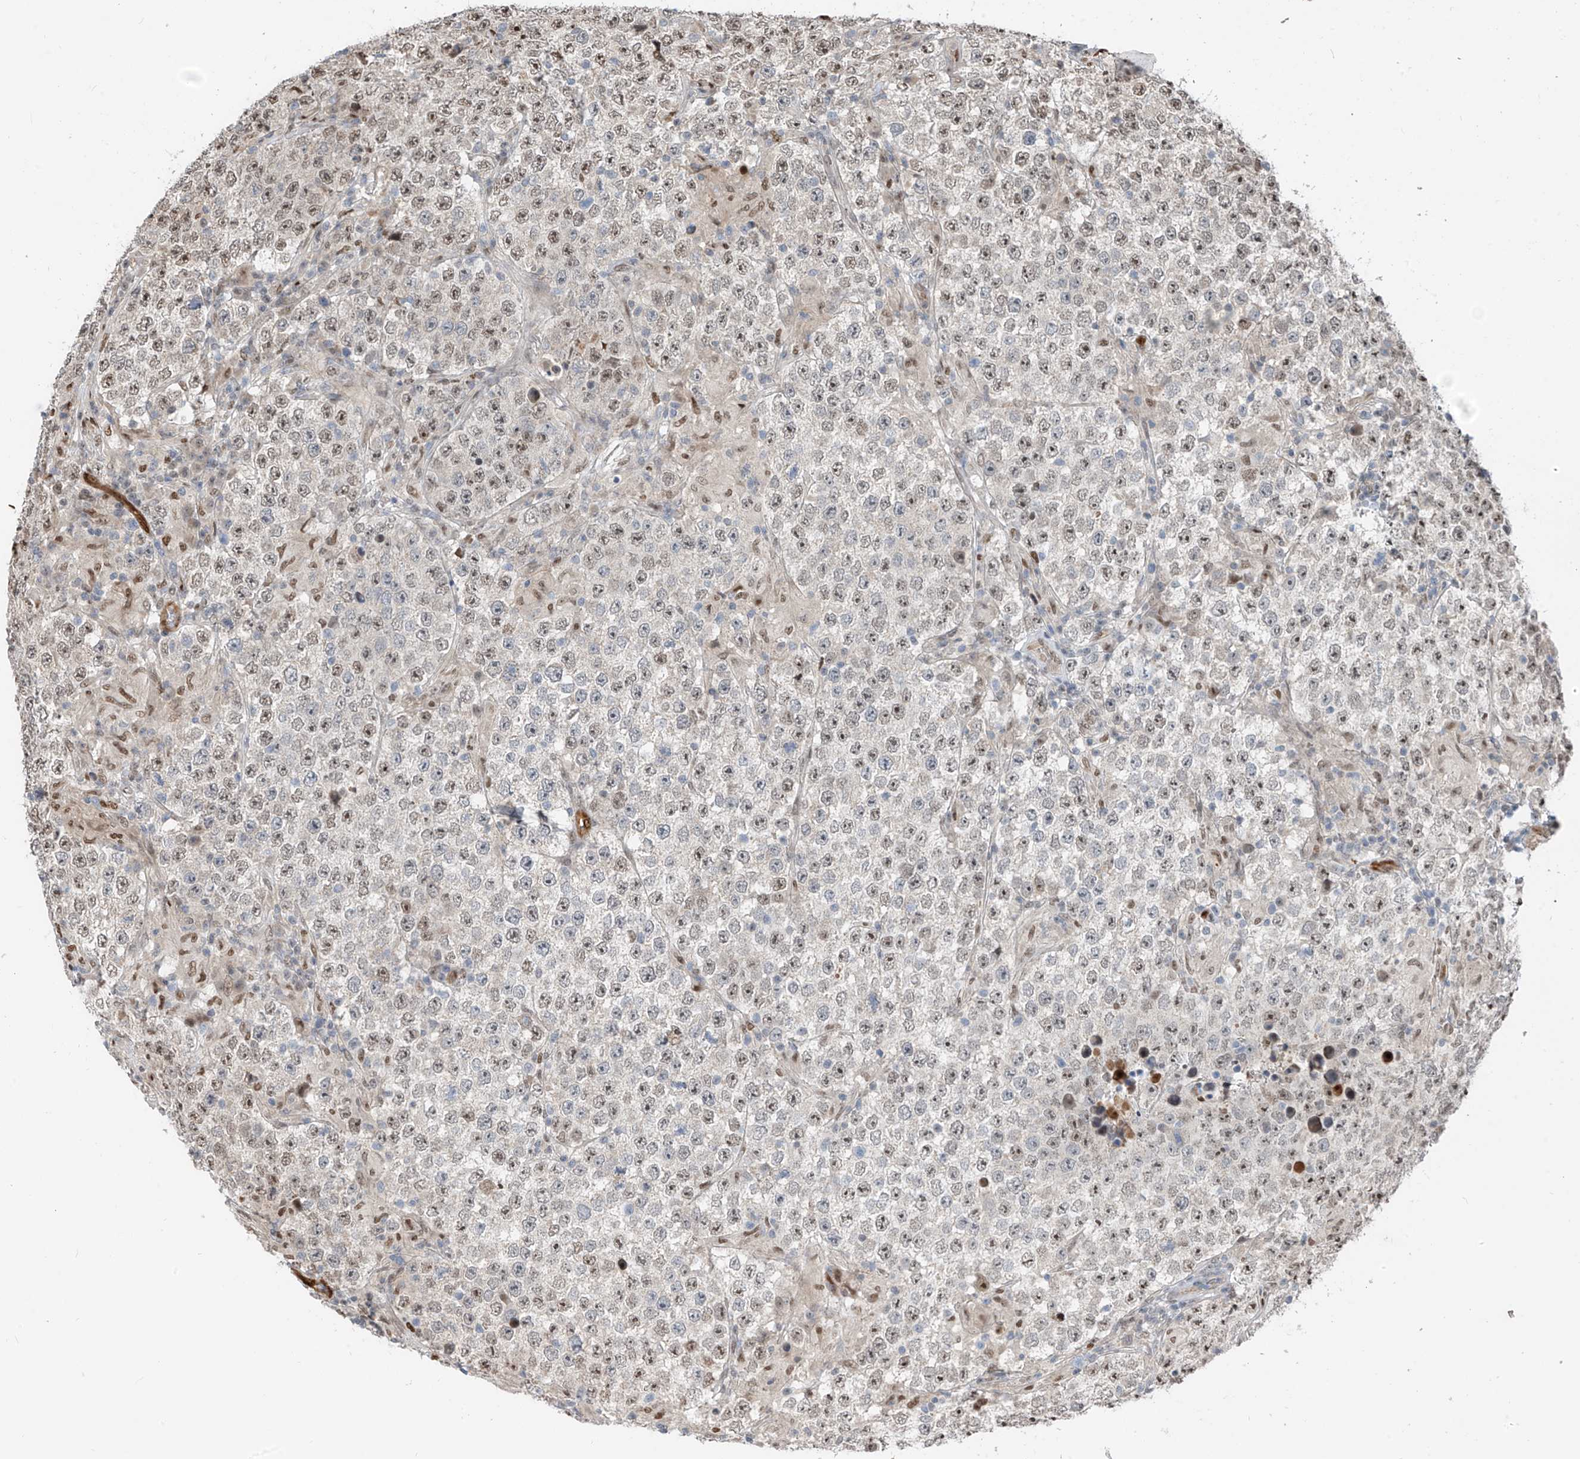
{"staining": {"intensity": "weak", "quantity": "25%-75%", "location": "nuclear"}, "tissue": "testis cancer", "cell_type": "Tumor cells", "image_type": "cancer", "snomed": [{"axis": "morphology", "description": "Normal tissue, NOS"}, {"axis": "morphology", "description": "Urothelial carcinoma, High grade"}, {"axis": "morphology", "description": "Seminoma, NOS"}, {"axis": "morphology", "description": "Carcinoma, Embryonal, NOS"}, {"axis": "topography", "description": "Urinary bladder"}, {"axis": "topography", "description": "Testis"}], "caption": "This histopathology image shows immunohistochemistry (IHC) staining of human urothelial carcinoma (high-grade) (testis), with low weak nuclear staining in about 25%-75% of tumor cells.", "gene": "RBP7", "patient": {"sex": "male", "age": 41}}